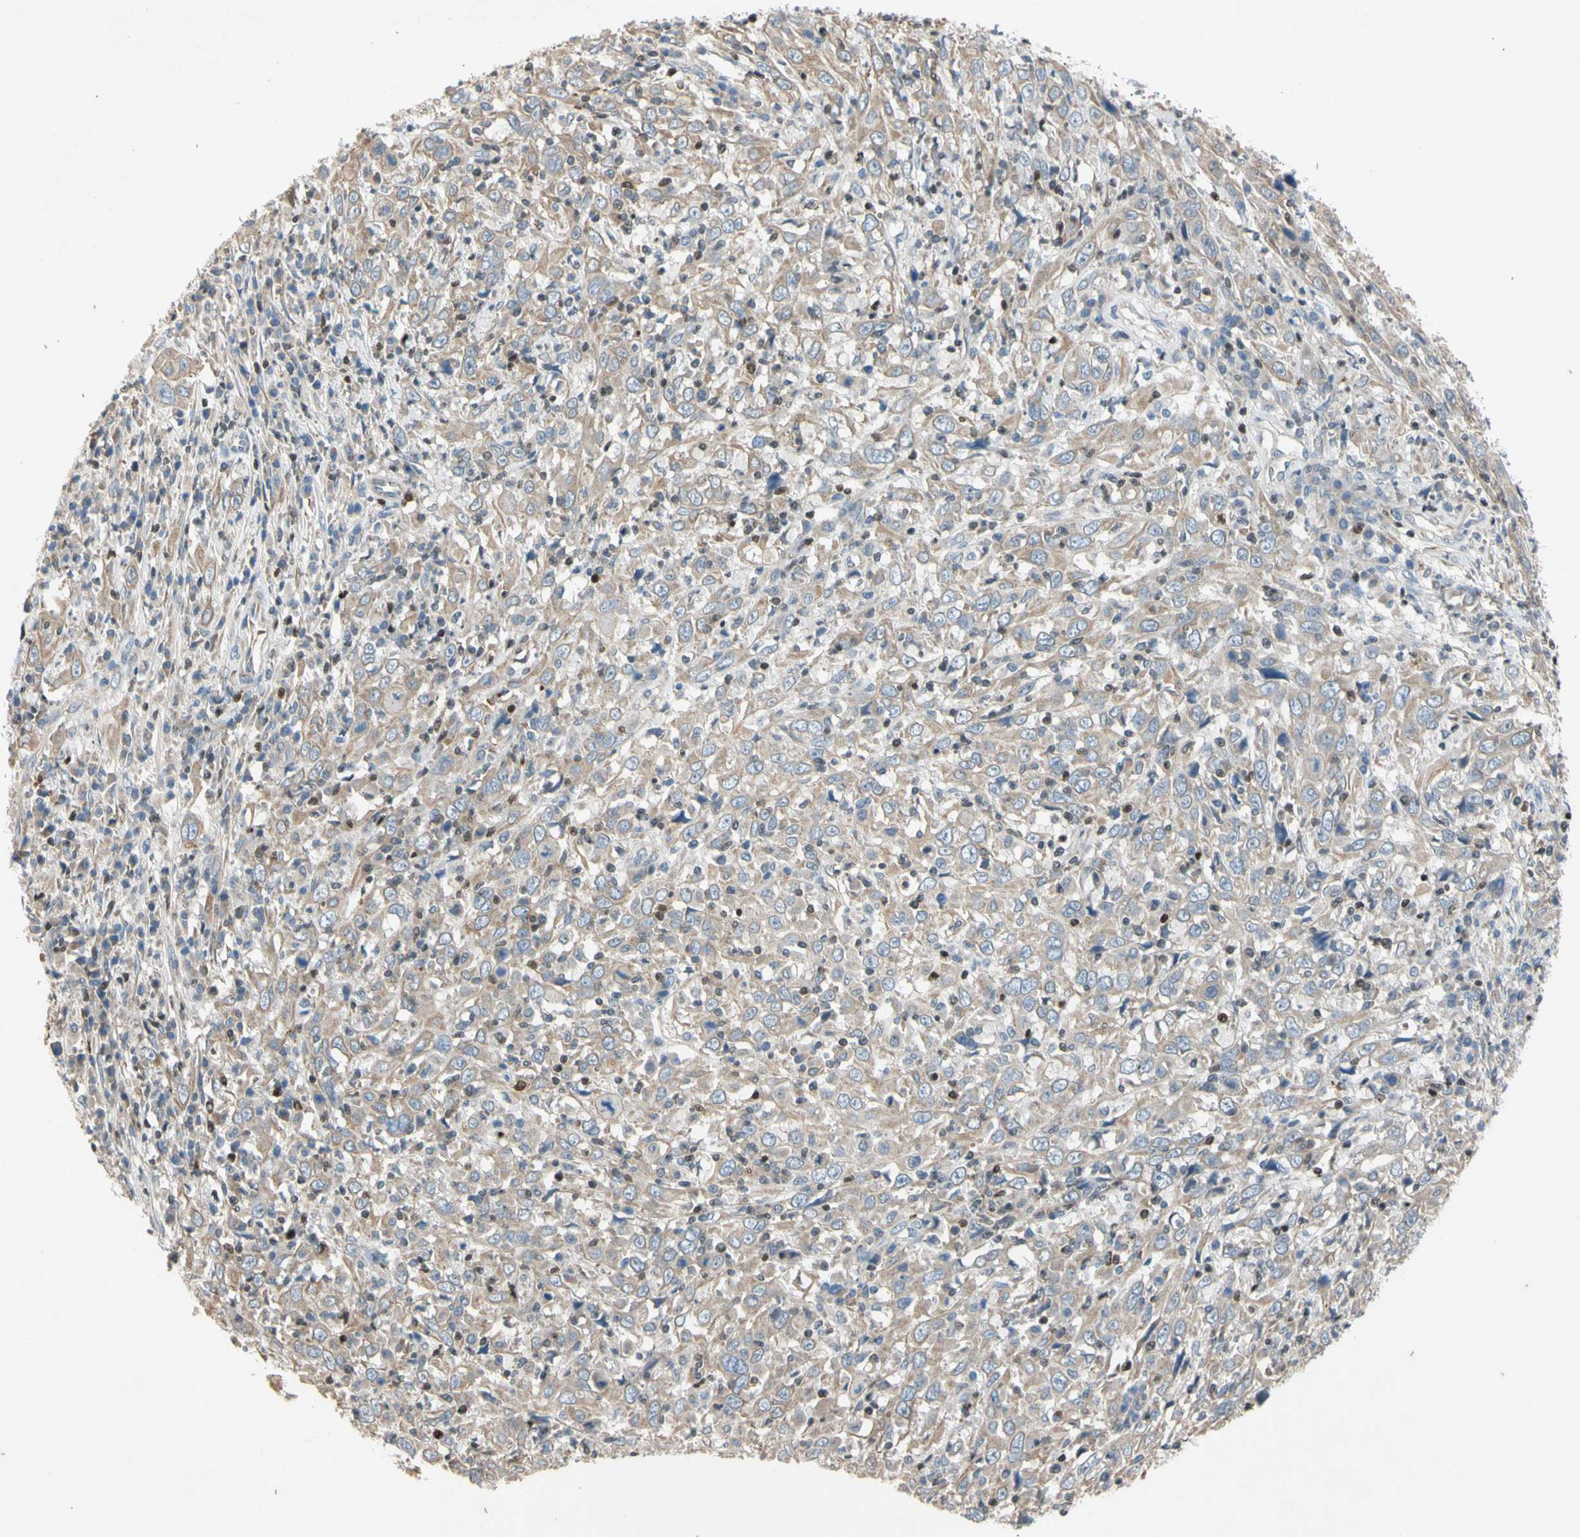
{"staining": {"intensity": "weak", "quantity": ">75%", "location": "cytoplasmic/membranous"}, "tissue": "cervical cancer", "cell_type": "Tumor cells", "image_type": "cancer", "snomed": [{"axis": "morphology", "description": "Squamous cell carcinoma, NOS"}, {"axis": "topography", "description": "Cervix"}], "caption": "IHC (DAB (3,3'-diaminobenzidine)) staining of human squamous cell carcinoma (cervical) displays weak cytoplasmic/membranous protein expression in approximately >75% of tumor cells.", "gene": "TBX21", "patient": {"sex": "female", "age": 46}}